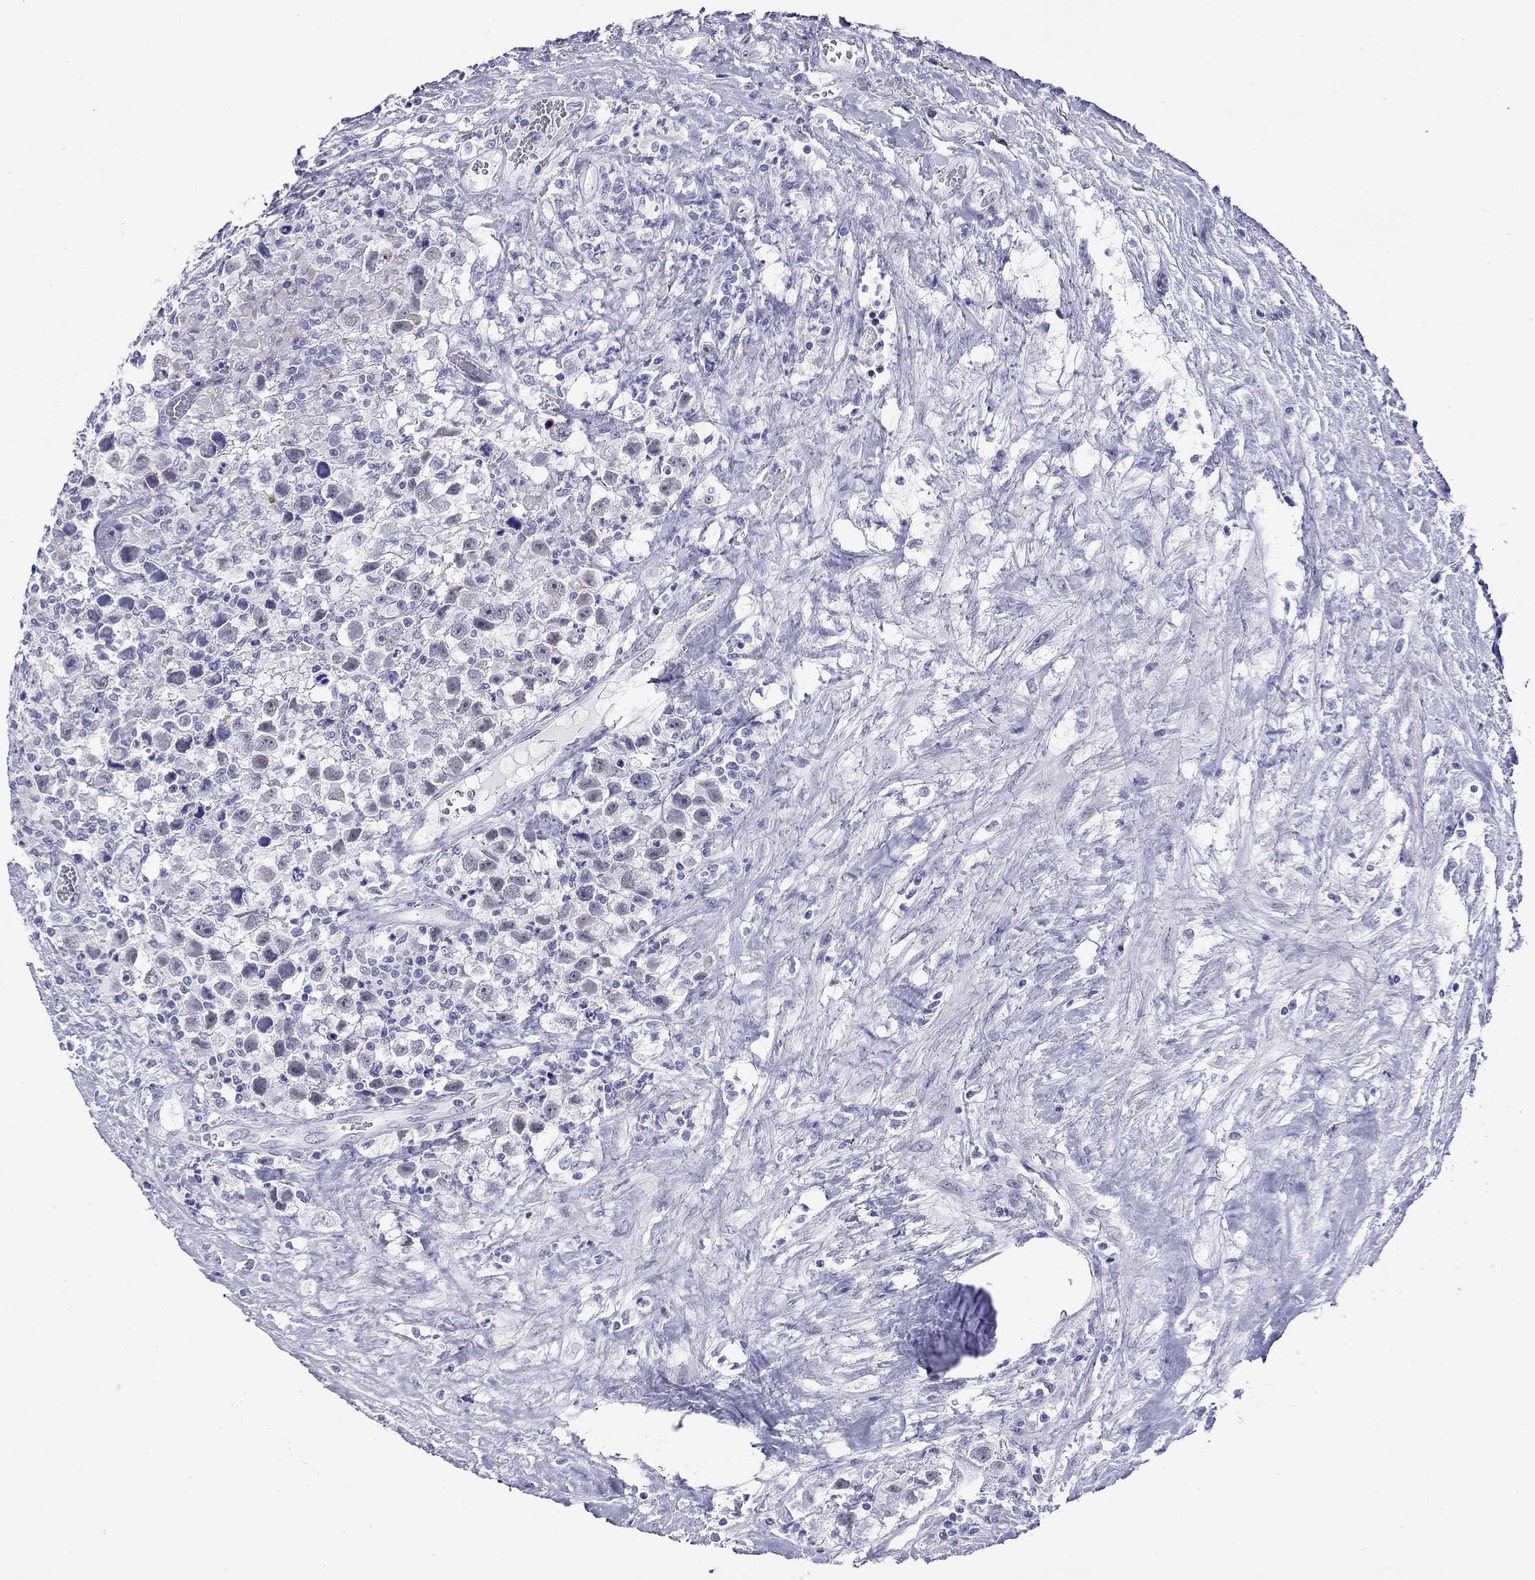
{"staining": {"intensity": "negative", "quantity": "none", "location": "none"}, "tissue": "testis cancer", "cell_type": "Tumor cells", "image_type": "cancer", "snomed": [{"axis": "morphology", "description": "Seminoma, NOS"}, {"axis": "topography", "description": "Testis"}], "caption": "Immunohistochemistry (IHC) photomicrograph of testis cancer stained for a protein (brown), which demonstrates no expression in tumor cells.", "gene": "SLC30A8", "patient": {"sex": "male", "age": 43}}